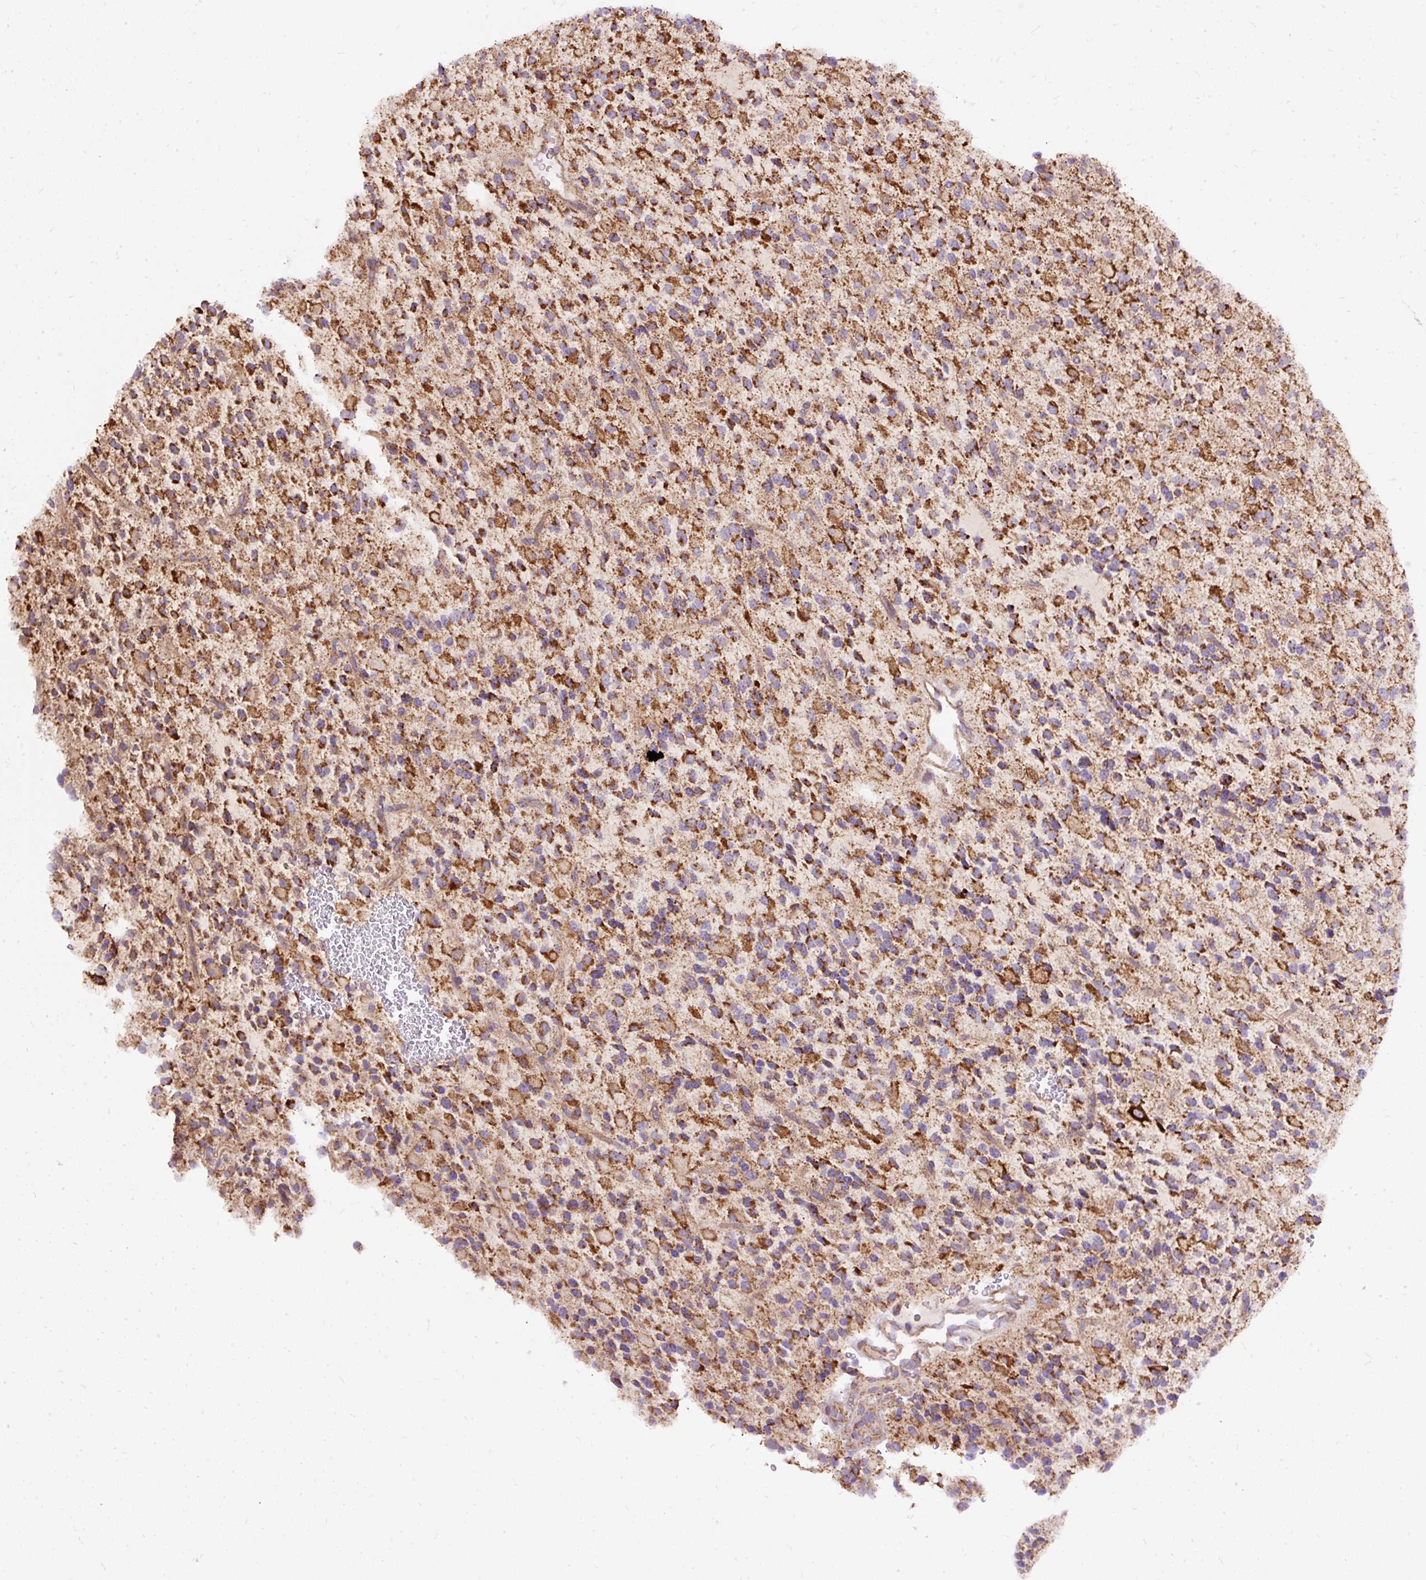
{"staining": {"intensity": "strong", "quantity": ">75%", "location": "cytoplasmic/membranous"}, "tissue": "glioma", "cell_type": "Tumor cells", "image_type": "cancer", "snomed": [{"axis": "morphology", "description": "Glioma, malignant, High grade"}, {"axis": "topography", "description": "Brain"}], "caption": "Immunohistochemical staining of malignant glioma (high-grade) exhibits high levels of strong cytoplasmic/membranous protein staining in approximately >75% of tumor cells.", "gene": "CEP290", "patient": {"sex": "male", "age": 34}}